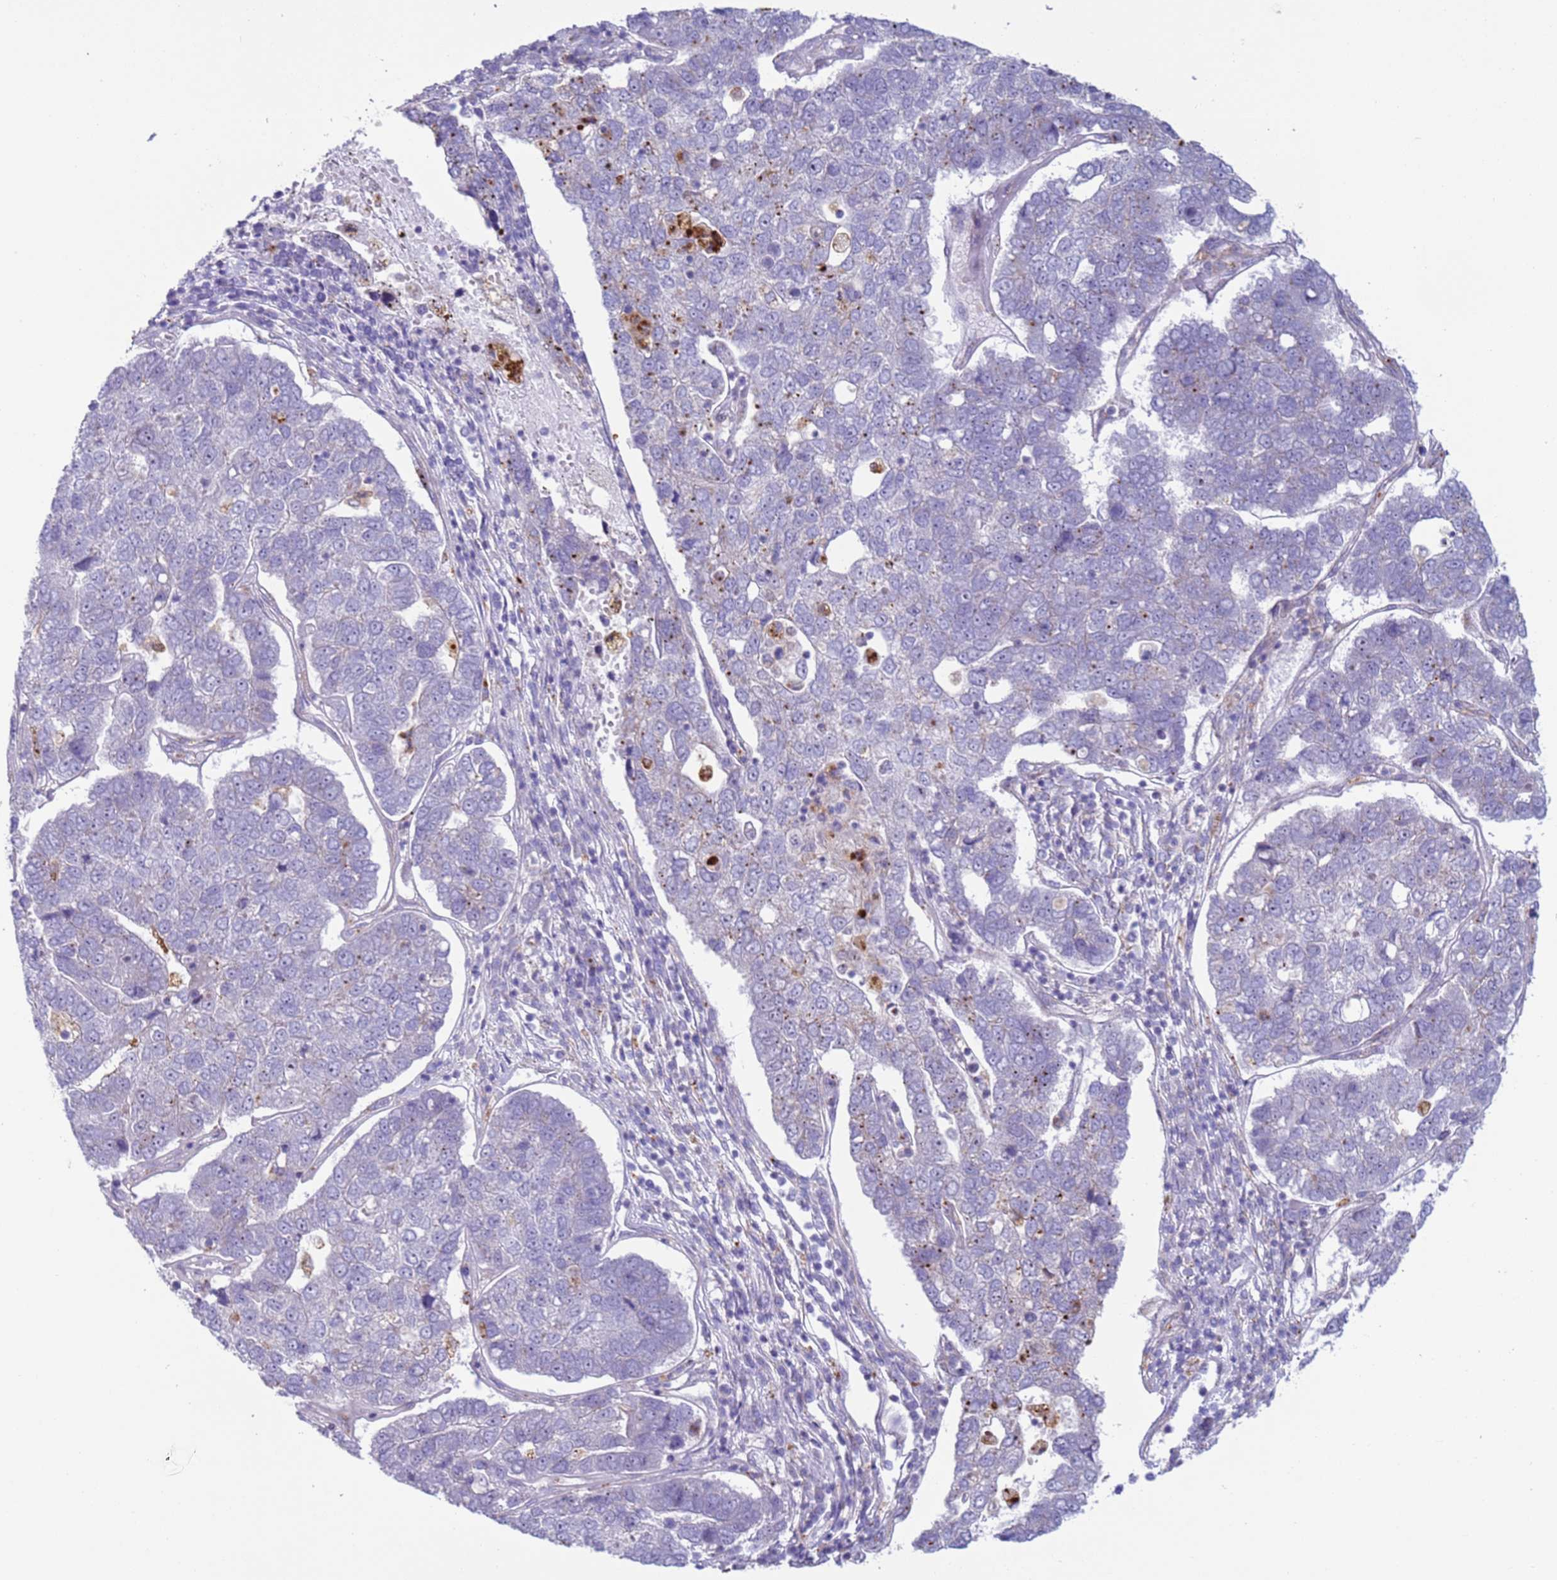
{"staining": {"intensity": "negative", "quantity": "none", "location": "none"}, "tissue": "pancreatic cancer", "cell_type": "Tumor cells", "image_type": "cancer", "snomed": [{"axis": "morphology", "description": "Adenocarcinoma, NOS"}, {"axis": "topography", "description": "Pancreas"}], "caption": "Immunohistochemistry (IHC) micrograph of neoplastic tissue: human pancreatic cancer stained with DAB (3,3'-diaminobenzidine) shows no significant protein staining in tumor cells.", "gene": "HEATR1", "patient": {"sex": "female", "age": 61}}